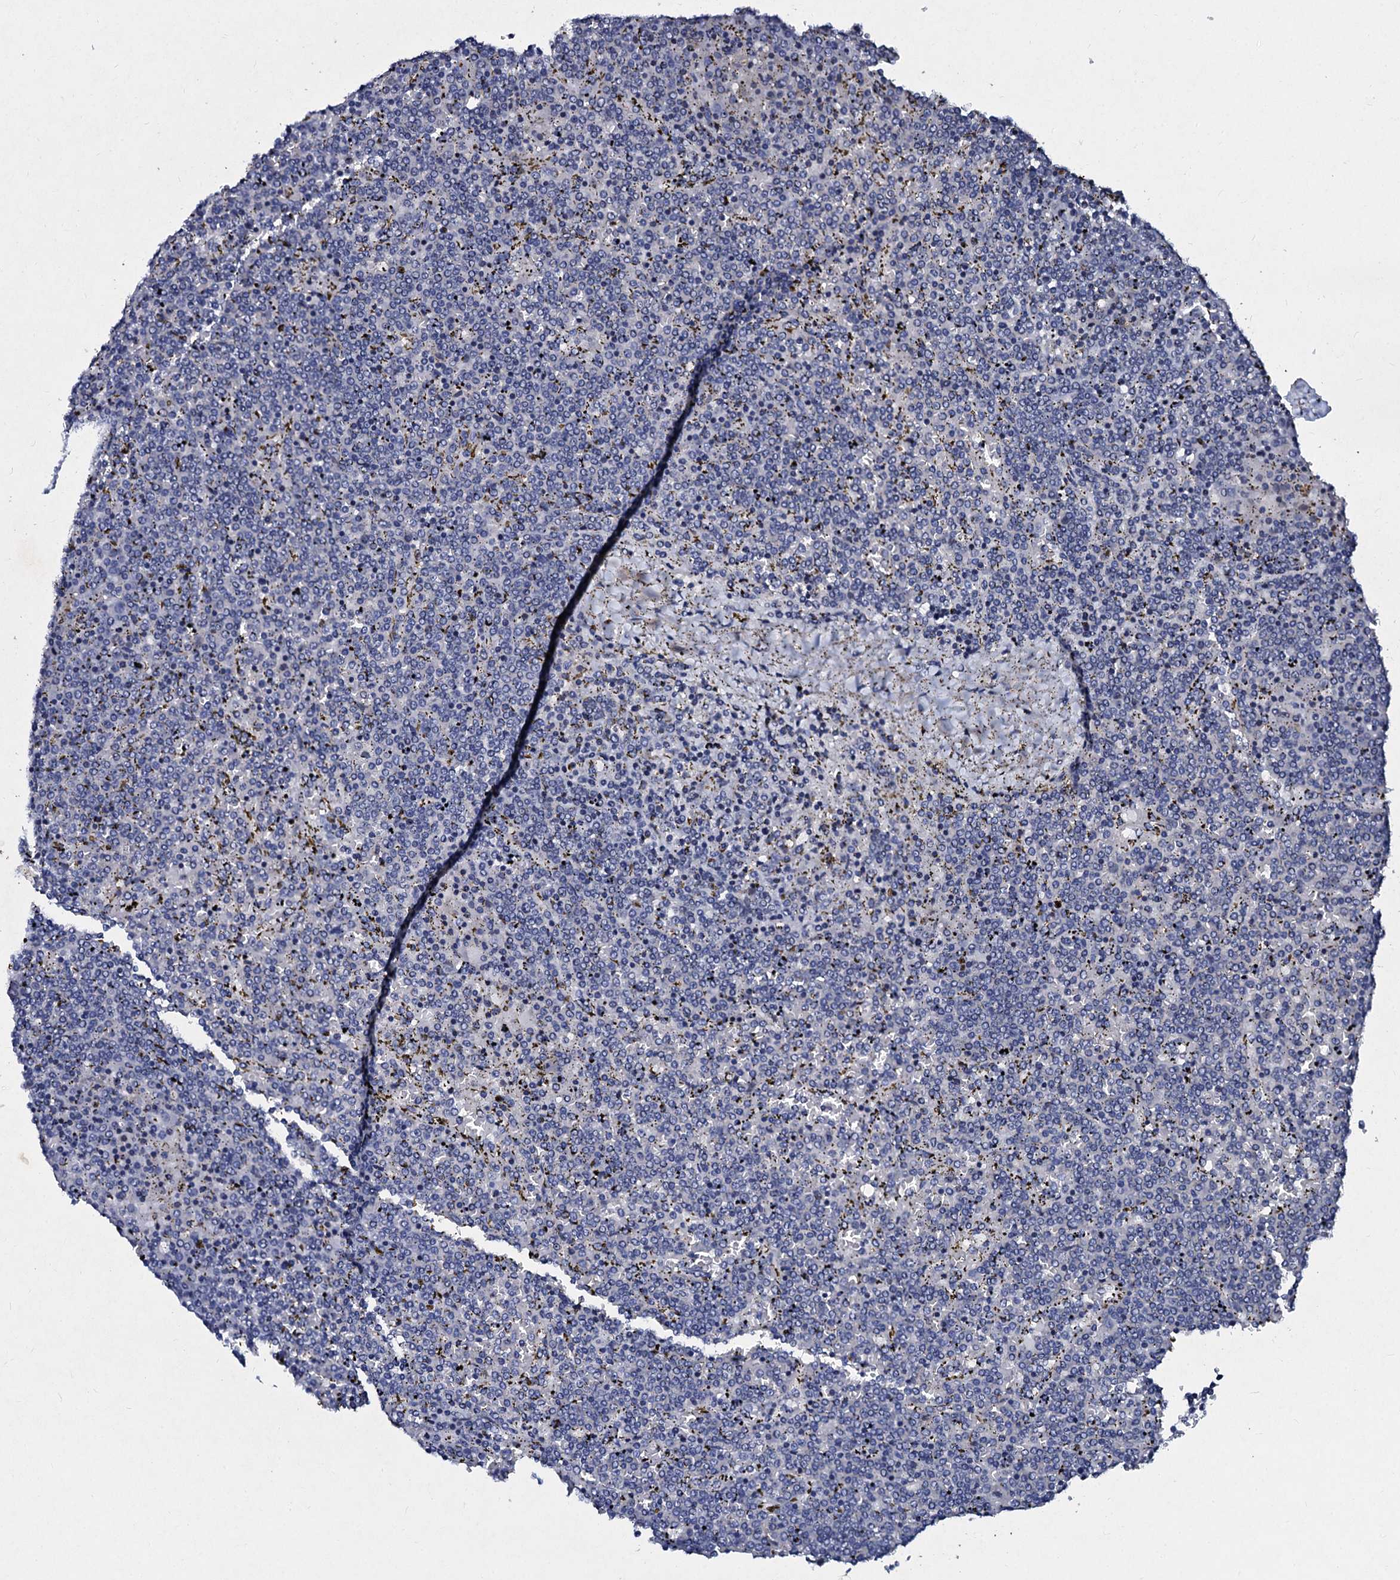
{"staining": {"intensity": "negative", "quantity": "none", "location": "none"}, "tissue": "lymphoma", "cell_type": "Tumor cells", "image_type": "cancer", "snomed": [{"axis": "morphology", "description": "Malignant lymphoma, non-Hodgkin's type, Low grade"}, {"axis": "topography", "description": "Spleen"}], "caption": "There is no significant expression in tumor cells of lymphoma.", "gene": "SLC37A4", "patient": {"sex": "female", "age": 19}}